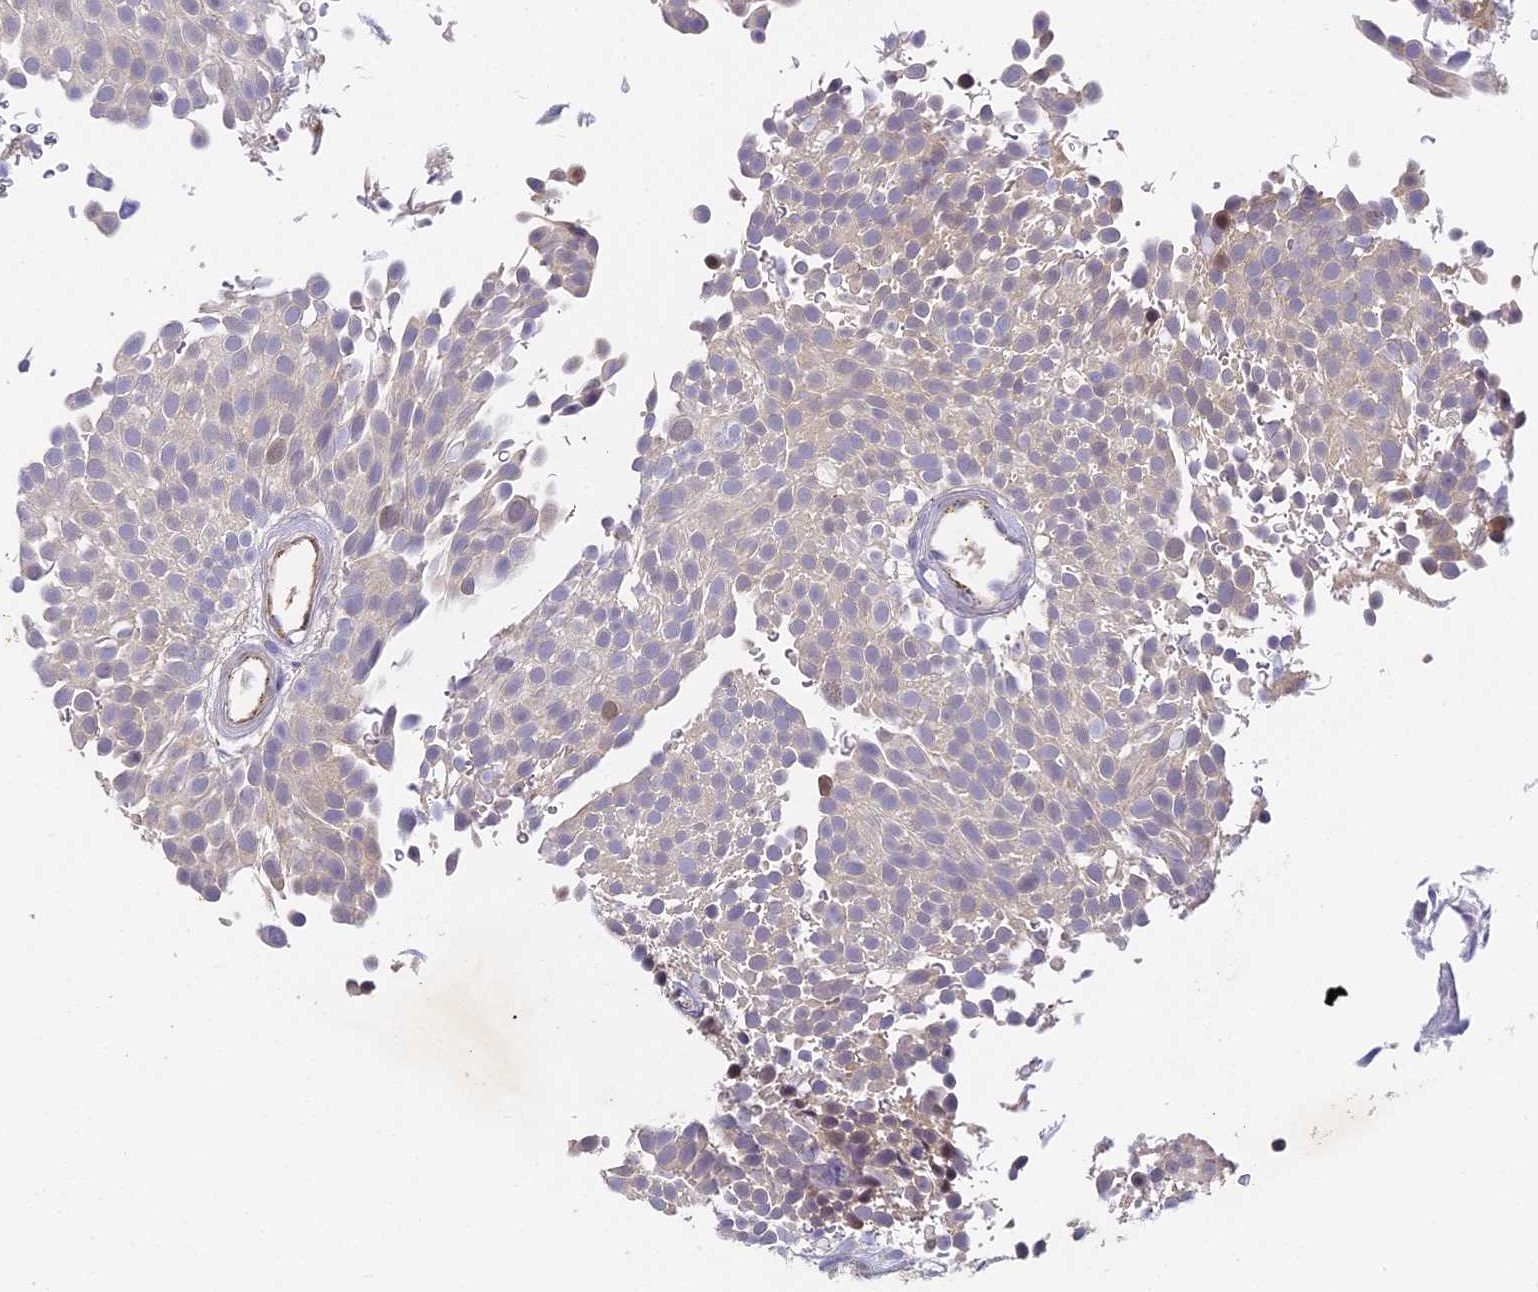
{"staining": {"intensity": "weak", "quantity": "<25%", "location": "nuclear"}, "tissue": "urothelial cancer", "cell_type": "Tumor cells", "image_type": "cancer", "snomed": [{"axis": "morphology", "description": "Urothelial carcinoma, Low grade"}, {"axis": "topography", "description": "Urinary bladder"}], "caption": "DAB immunohistochemical staining of human urothelial carcinoma (low-grade) shows no significant expression in tumor cells.", "gene": "DNAAF10", "patient": {"sex": "male", "age": 78}}